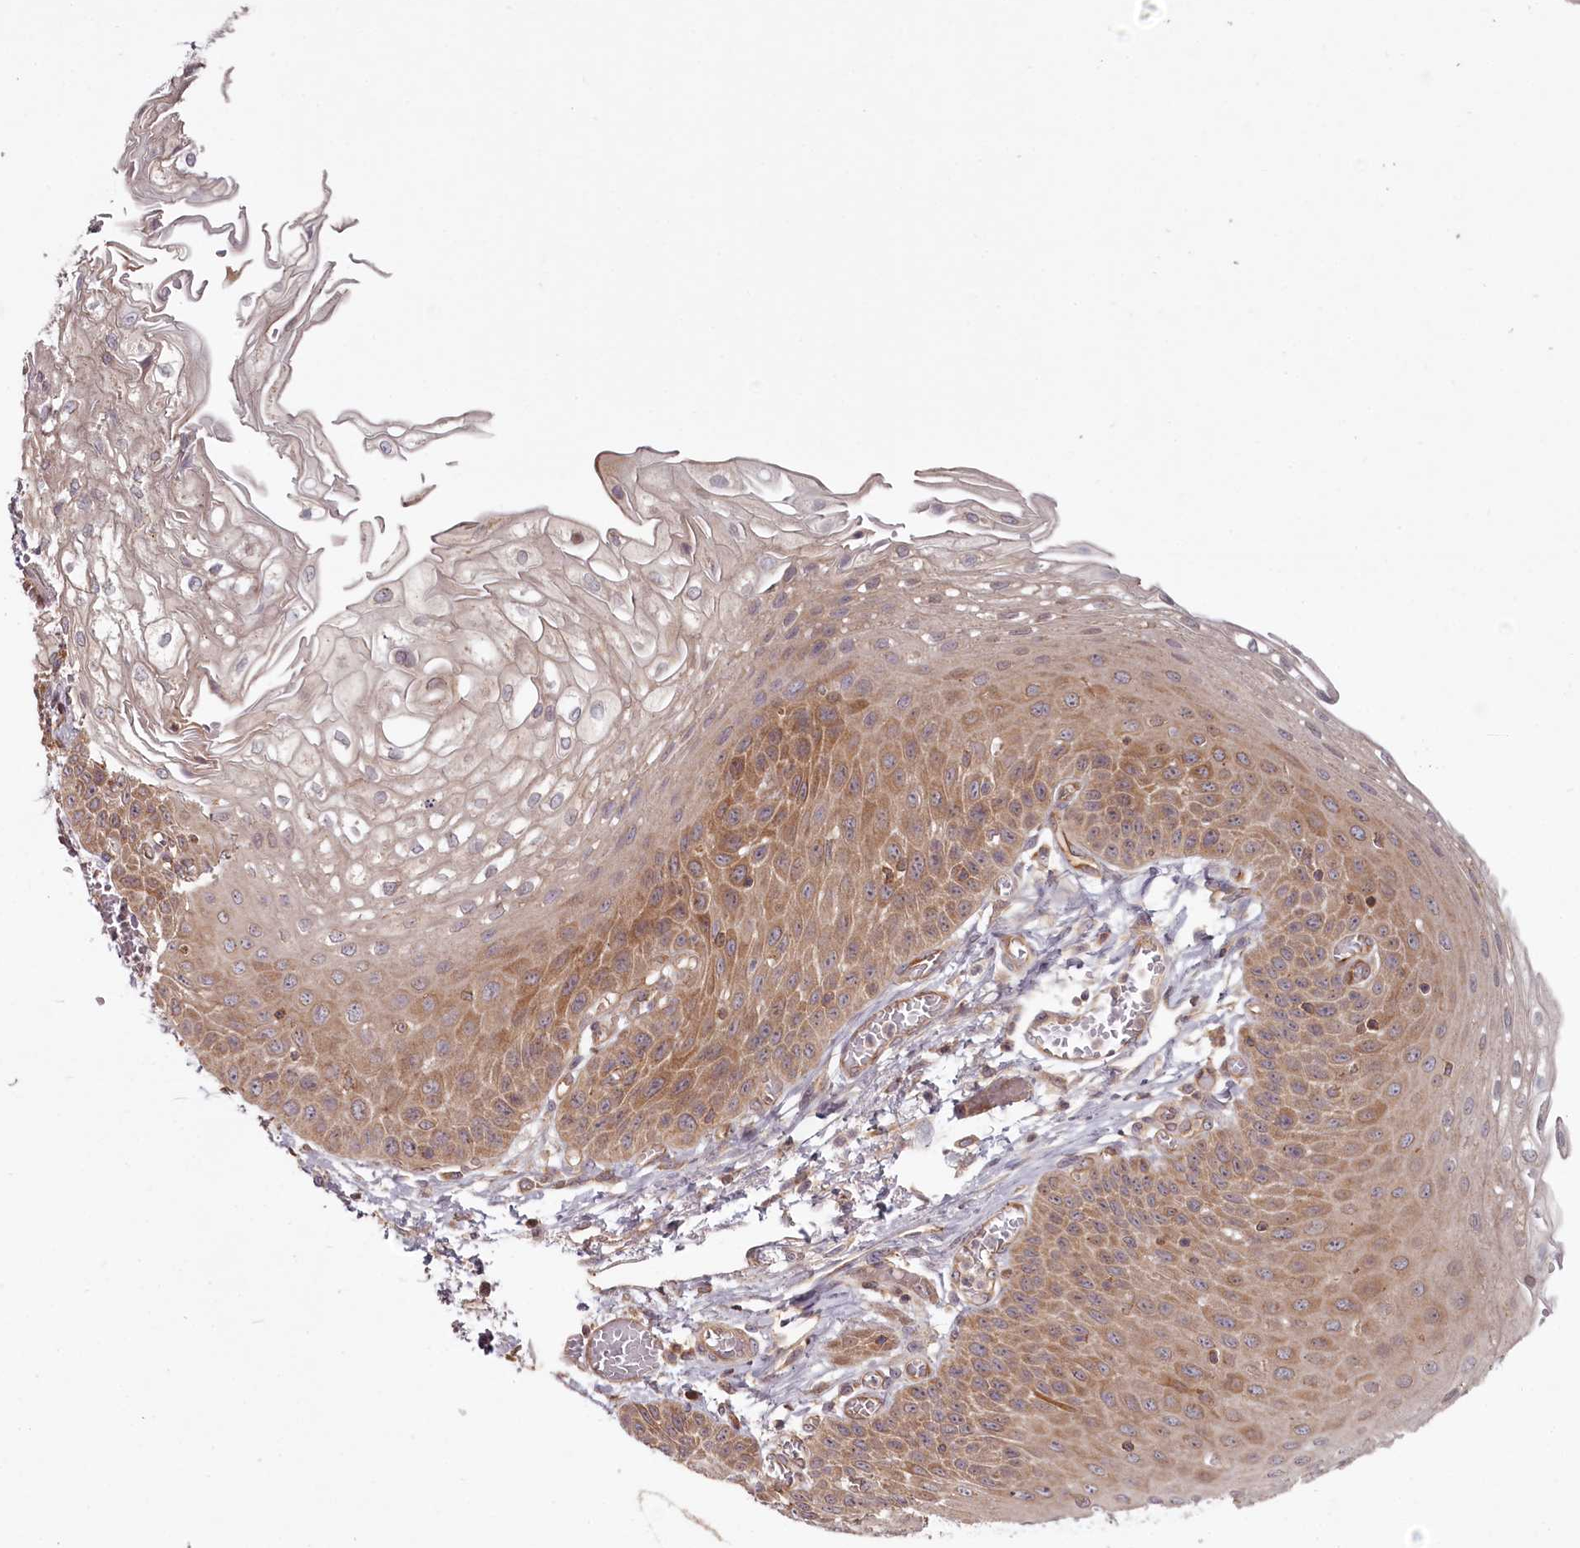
{"staining": {"intensity": "moderate", "quantity": ">75%", "location": "cytoplasmic/membranous"}, "tissue": "esophagus", "cell_type": "Squamous epithelial cells", "image_type": "normal", "snomed": [{"axis": "morphology", "description": "Normal tissue, NOS"}, {"axis": "topography", "description": "Esophagus"}], "caption": "Brown immunohistochemical staining in normal esophagus demonstrates moderate cytoplasmic/membranous staining in about >75% of squamous epithelial cells.", "gene": "TMIE", "patient": {"sex": "male", "age": 81}}